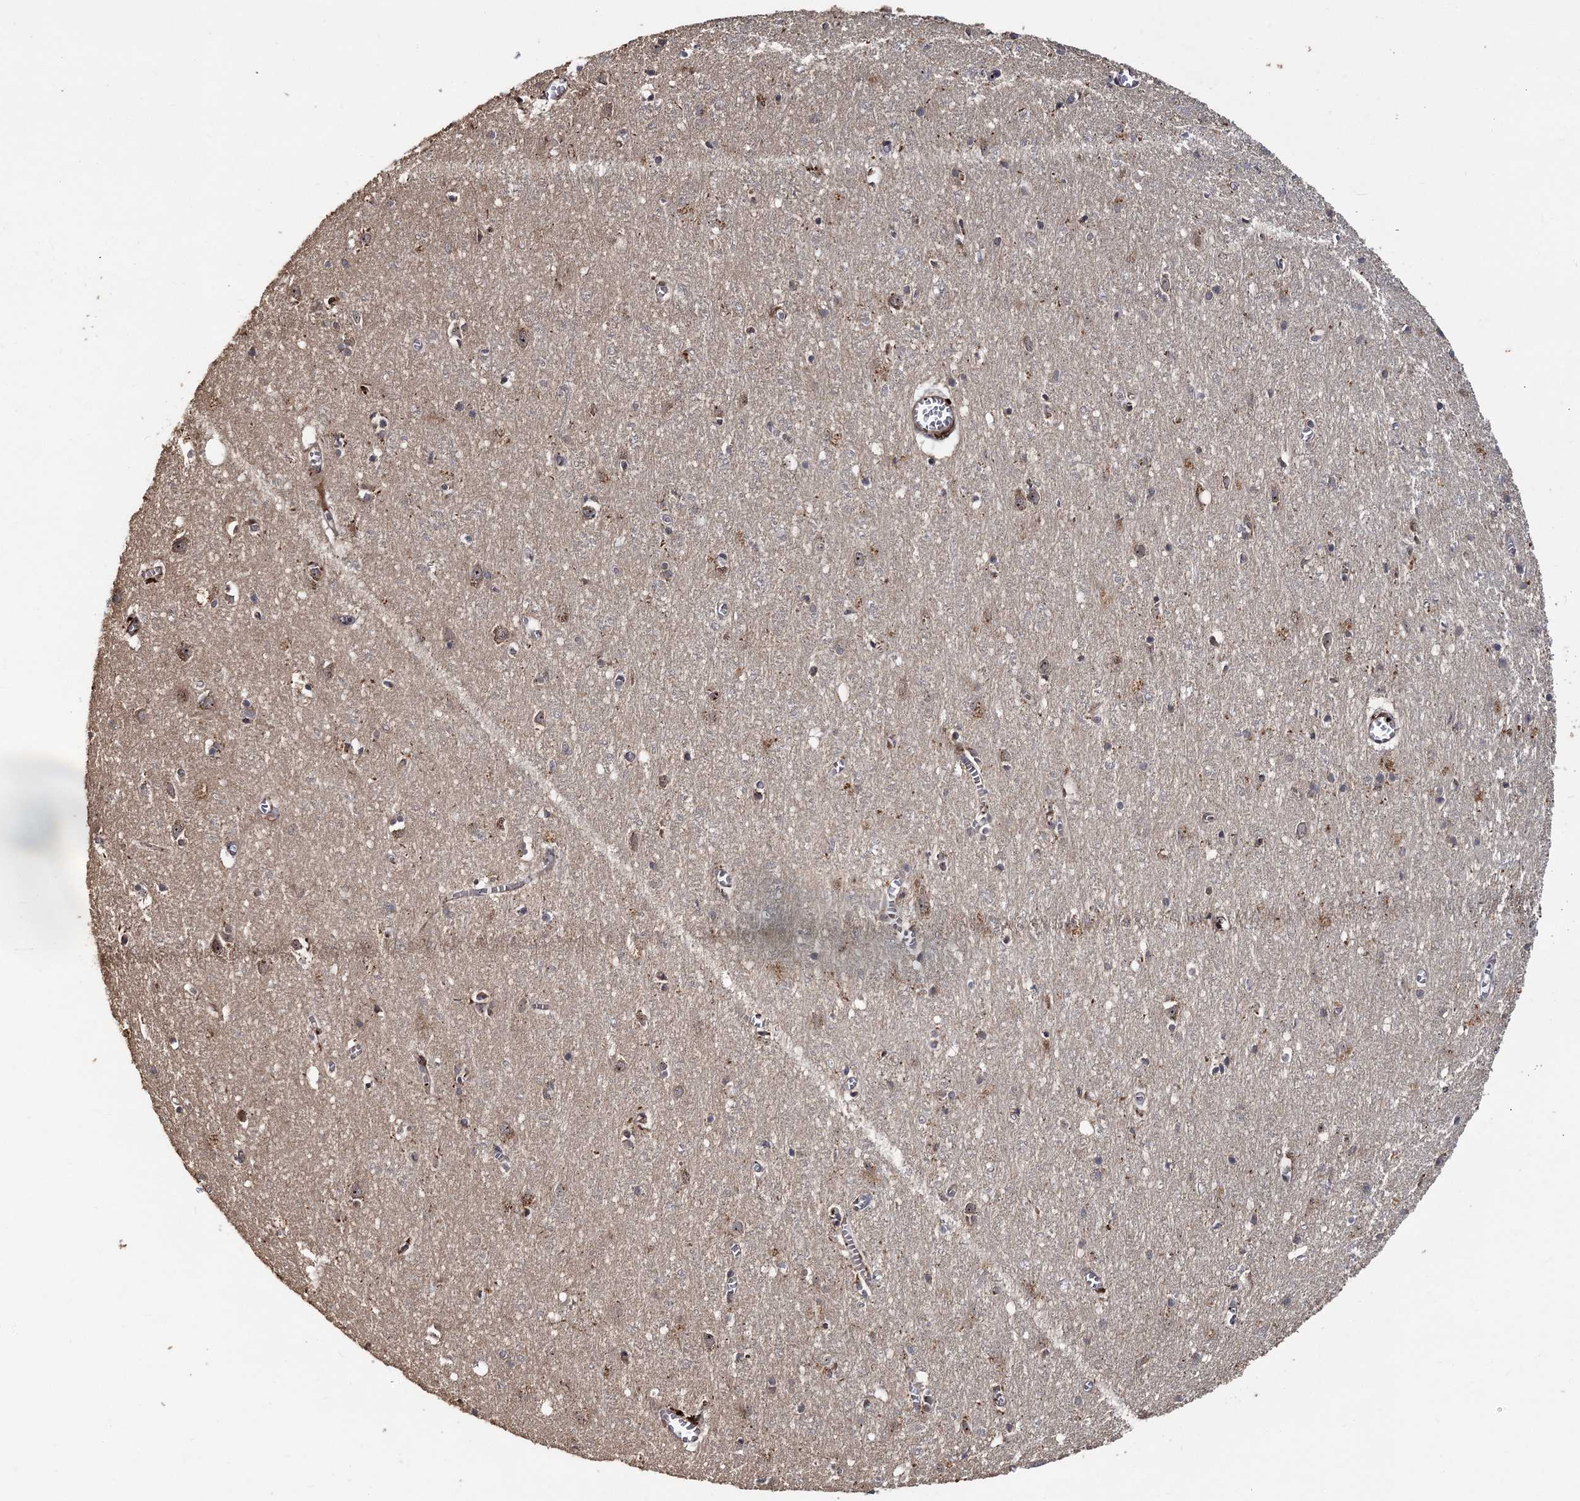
{"staining": {"intensity": "moderate", "quantity": "25%-75%", "location": "cytoplasmic/membranous,nuclear"}, "tissue": "cerebral cortex", "cell_type": "Endothelial cells", "image_type": "normal", "snomed": [{"axis": "morphology", "description": "Normal tissue, NOS"}, {"axis": "topography", "description": "Cerebral cortex"}], "caption": "Protein staining of normal cerebral cortex reveals moderate cytoplasmic/membranous,nuclear expression in about 25%-75% of endothelial cells.", "gene": "PIK3C2A", "patient": {"sex": "female", "age": 64}}